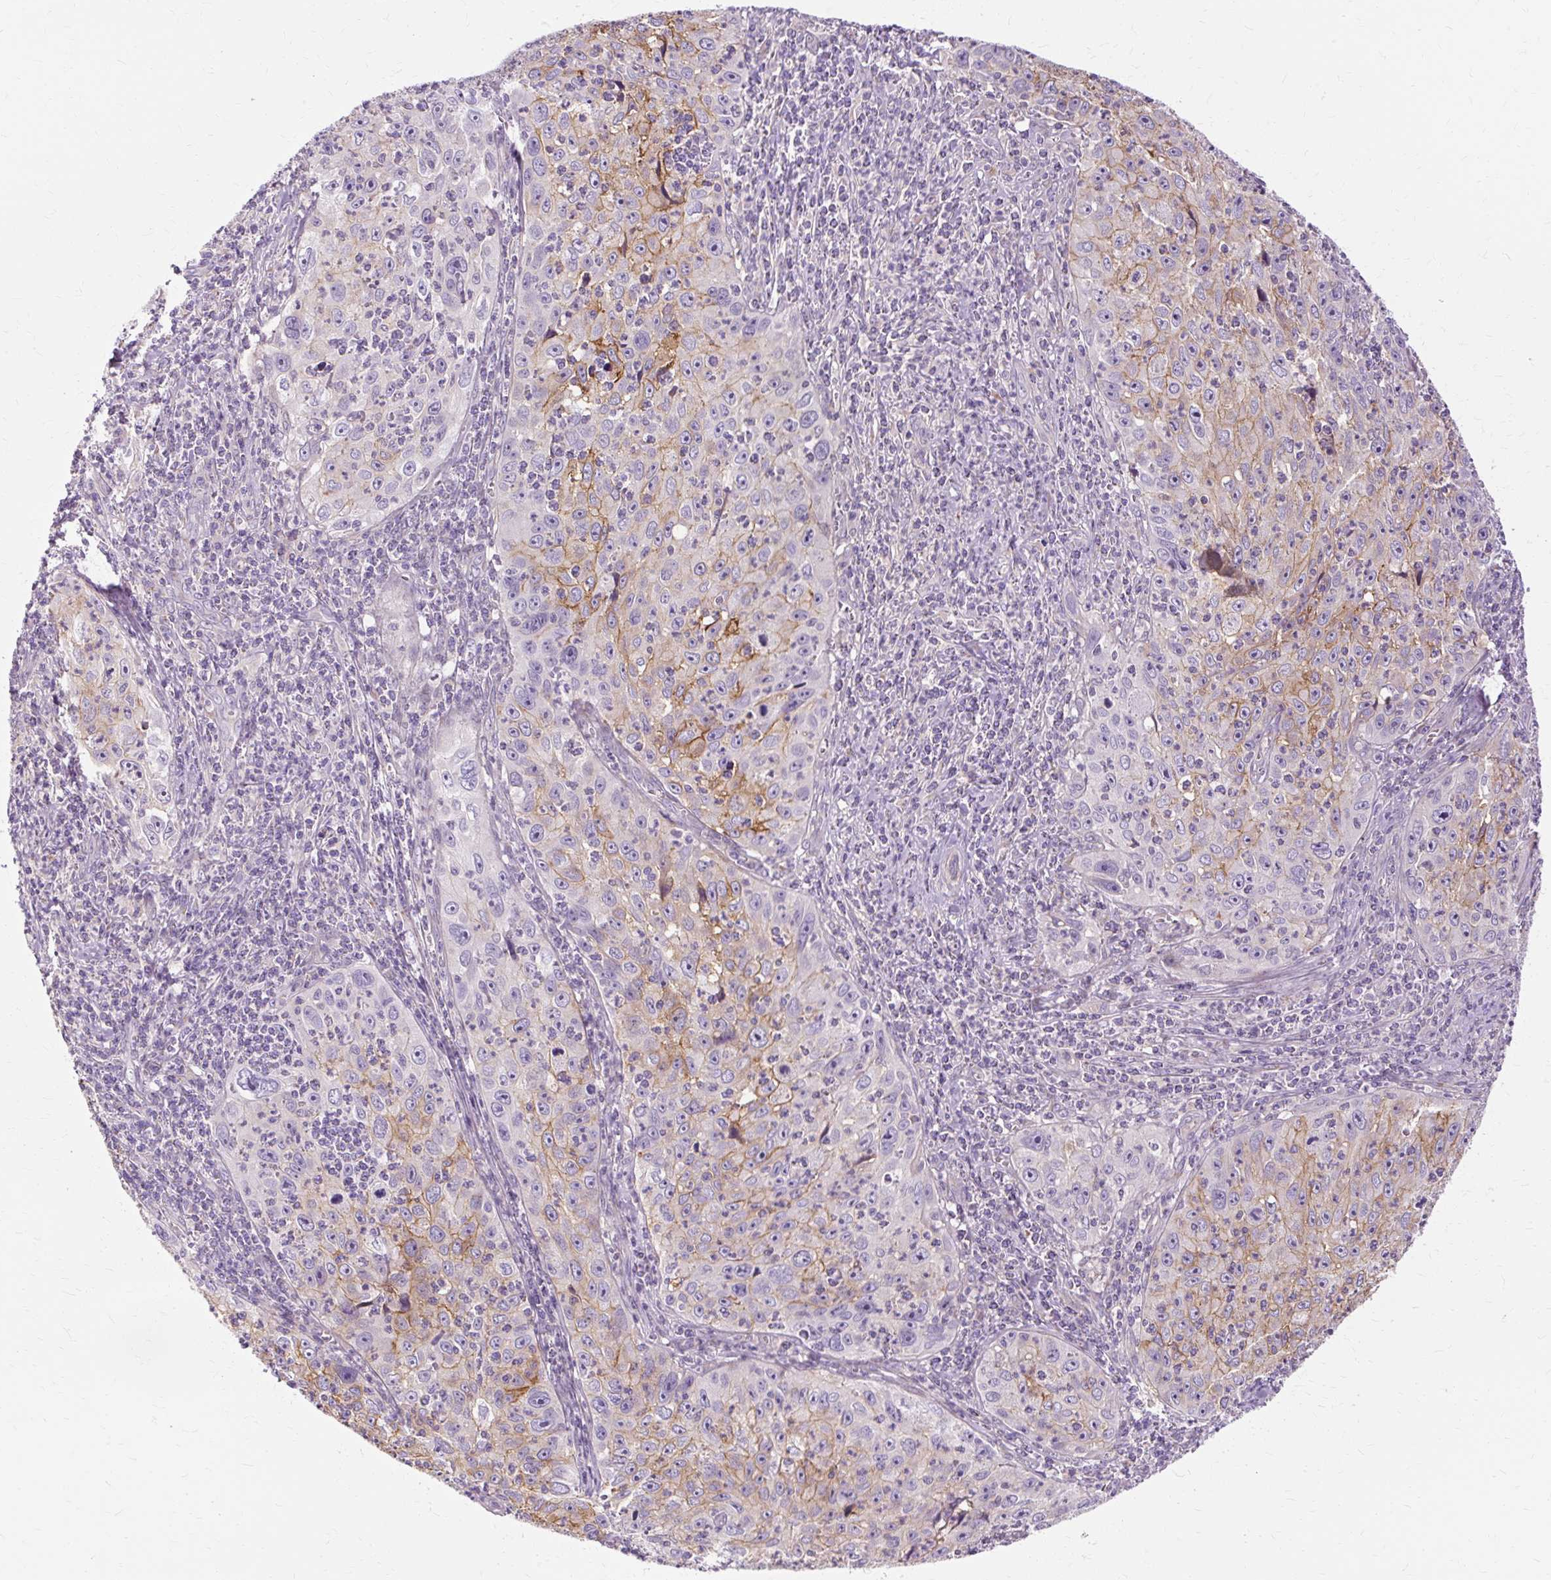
{"staining": {"intensity": "moderate", "quantity": "25%-75%", "location": "cytoplasmic/membranous"}, "tissue": "cervical cancer", "cell_type": "Tumor cells", "image_type": "cancer", "snomed": [{"axis": "morphology", "description": "Squamous cell carcinoma, NOS"}, {"axis": "topography", "description": "Cervix"}], "caption": "A medium amount of moderate cytoplasmic/membranous expression is present in approximately 25%-75% of tumor cells in cervical cancer (squamous cell carcinoma) tissue. (DAB IHC, brown staining for protein, blue staining for nuclei).", "gene": "TSPAN8", "patient": {"sex": "female", "age": 30}}